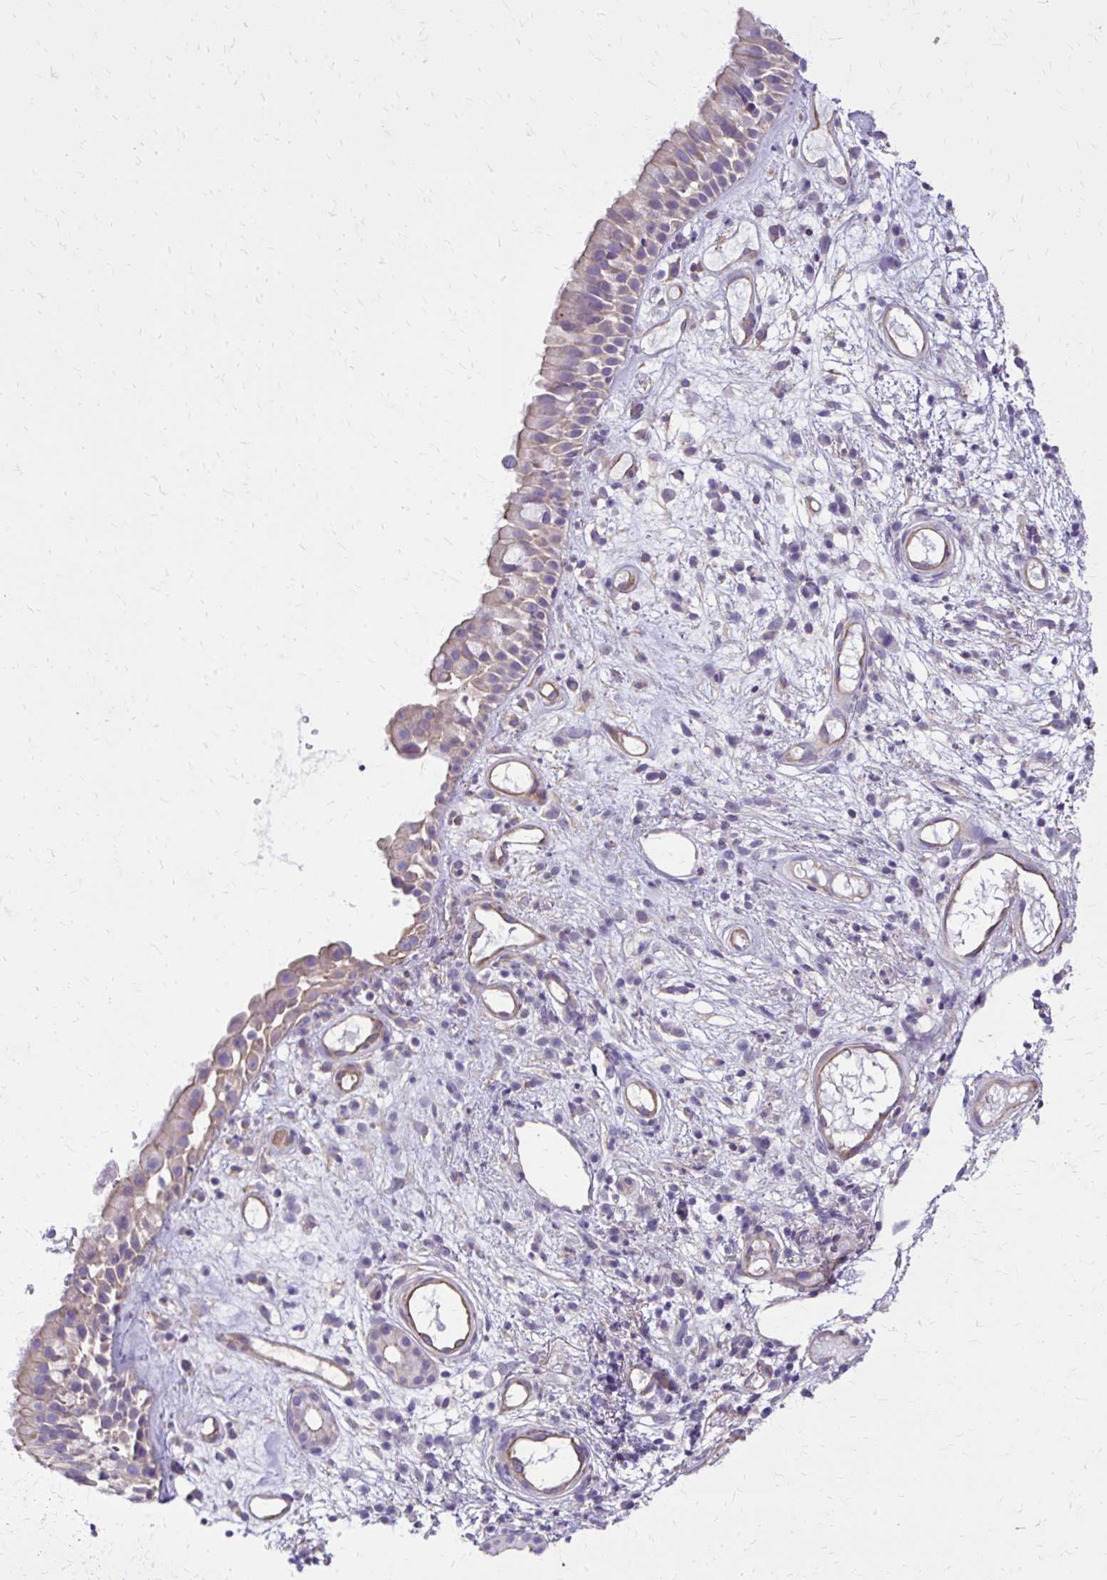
{"staining": {"intensity": "weak", "quantity": "25%-75%", "location": "cytoplasmic/membranous"}, "tissue": "nasopharynx", "cell_type": "Respiratory epithelial cells", "image_type": "normal", "snomed": [{"axis": "morphology", "description": "Normal tissue, NOS"}, {"axis": "morphology", "description": "Inflammation, NOS"}, {"axis": "topography", "description": "Nasopharynx"}], "caption": "An image of nasopharynx stained for a protein demonstrates weak cytoplasmic/membranous brown staining in respiratory epithelial cells.", "gene": "RUNDC3B", "patient": {"sex": "male", "age": 54}}